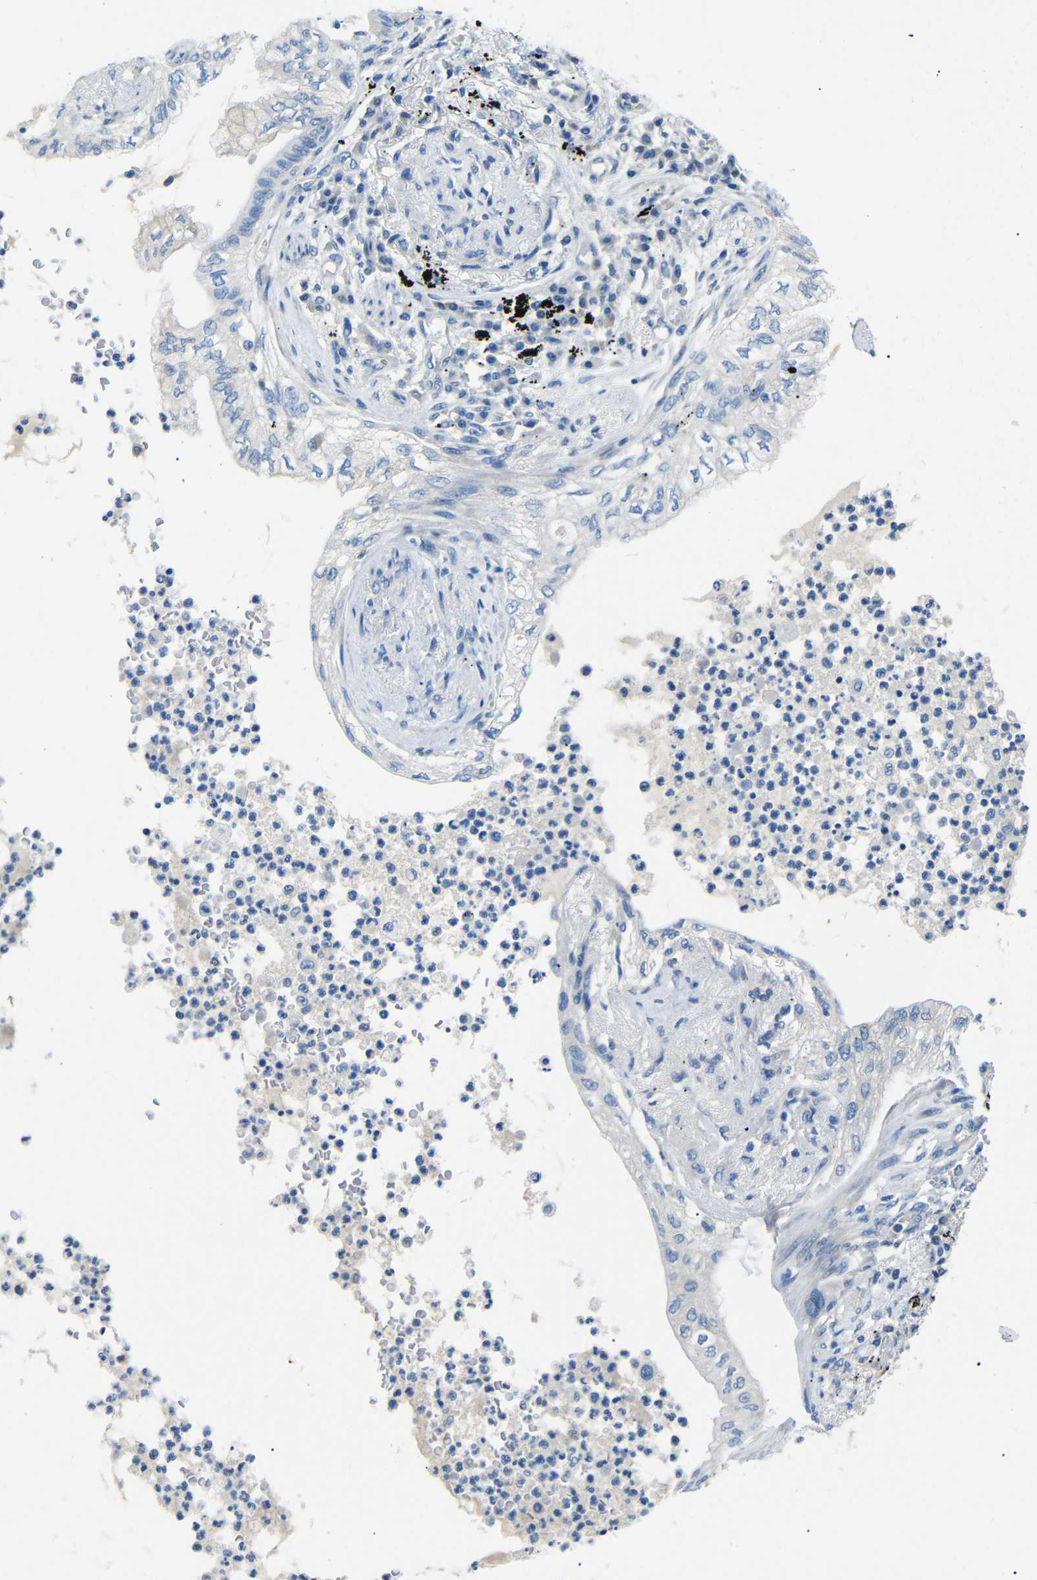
{"staining": {"intensity": "negative", "quantity": "none", "location": "none"}, "tissue": "lung cancer", "cell_type": "Tumor cells", "image_type": "cancer", "snomed": [{"axis": "morphology", "description": "Normal tissue, NOS"}, {"axis": "morphology", "description": "Adenocarcinoma, NOS"}, {"axis": "topography", "description": "Bronchus"}, {"axis": "topography", "description": "Lung"}], "caption": "The histopathology image exhibits no significant positivity in tumor cells of lung cancer.", "gene": "DCP1A", "patient": {"sex": "female", "age": 70}}